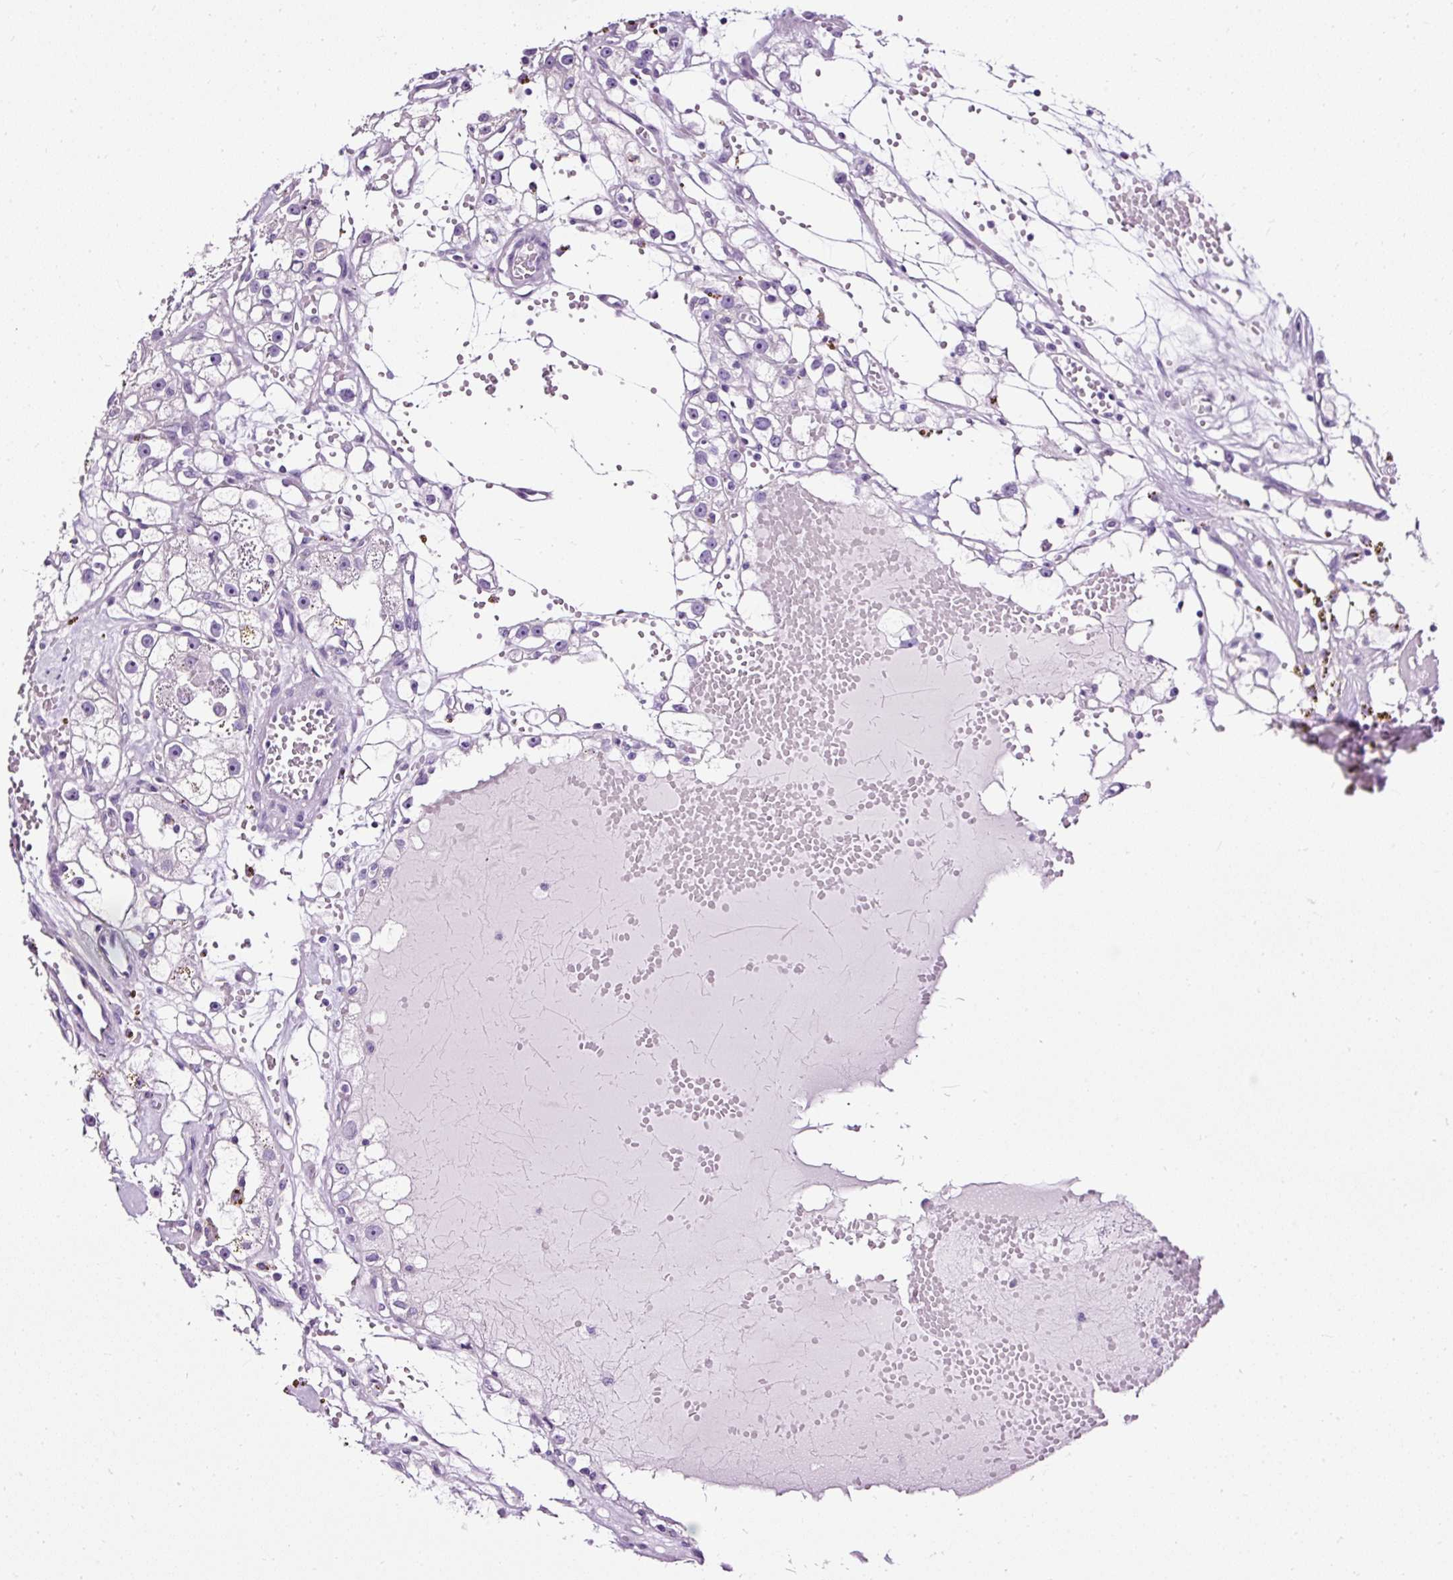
{"staining": {"intensity": "negative", "quantity": "none", "location": "none"}, "tissue": "renal cancer", "cell_type": "Tumor cells", "image_type": "cancer", "snomed": [{"axis": "morphology", "description": "Adenocarcinoma, NOS"}, {"axis": "topography", "description": "Kidney"}], "caption": "Image shows no protein expression in tumor cells of renal cancer (adenocarcinoma) tissue. (Brightfield microscopy of DAB immunohistochemistry at high magnification).", "gene": "ATP2A1", "patient": {"sex": "male", "age": 56}}